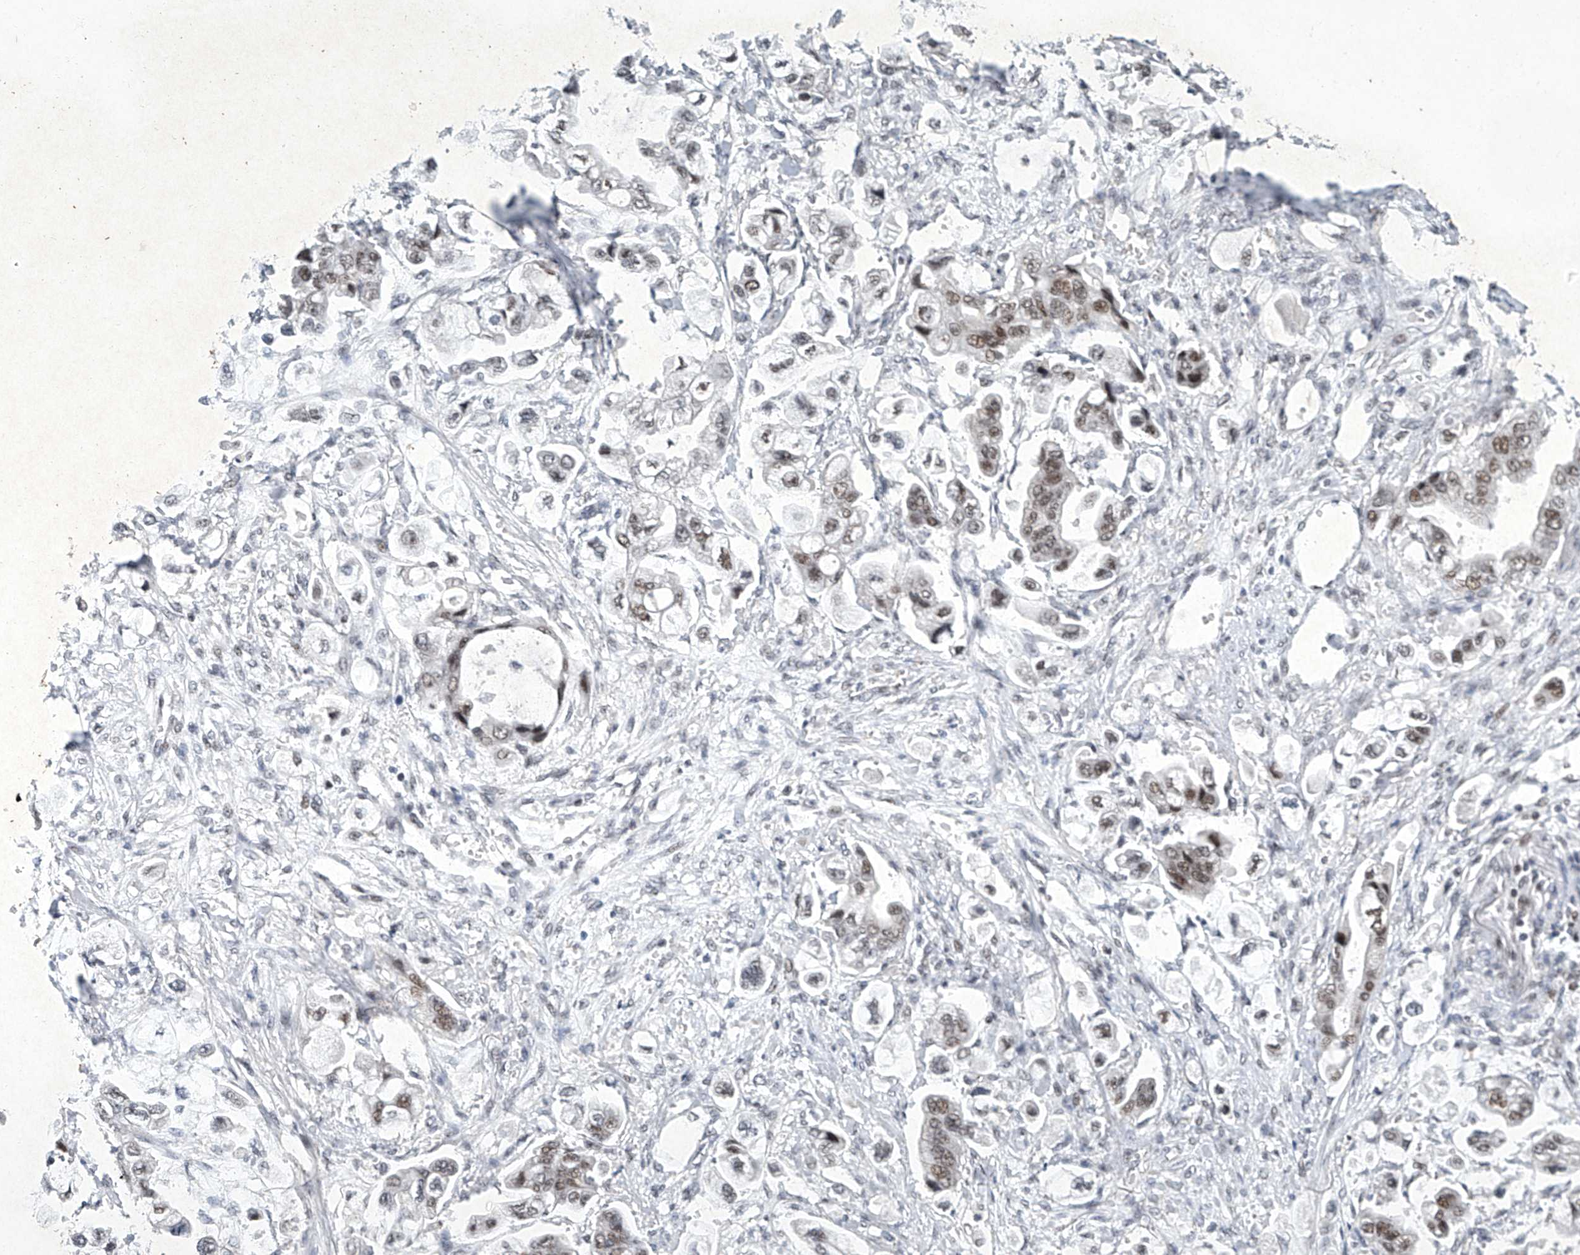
{"staining": {"intensity": "moderate", "quantity": ">75%", "location": "nuclear"}, "tissue": "stomach cancer", "cell_type": "Tumor cells", "image_type": "cancer", "snomed": [{"axis": "morphology", "description": "Adenocarcinoma, NOS"}, {"axis": "topography", "description": "Stomach"}], "caption": "A brown stain highlights moderate nuclear positivity of a protein in human stomach adenocarcinoma tumor cells.", "gene": "TFDP1", "patient": {"sex": "male", "age": 62}}